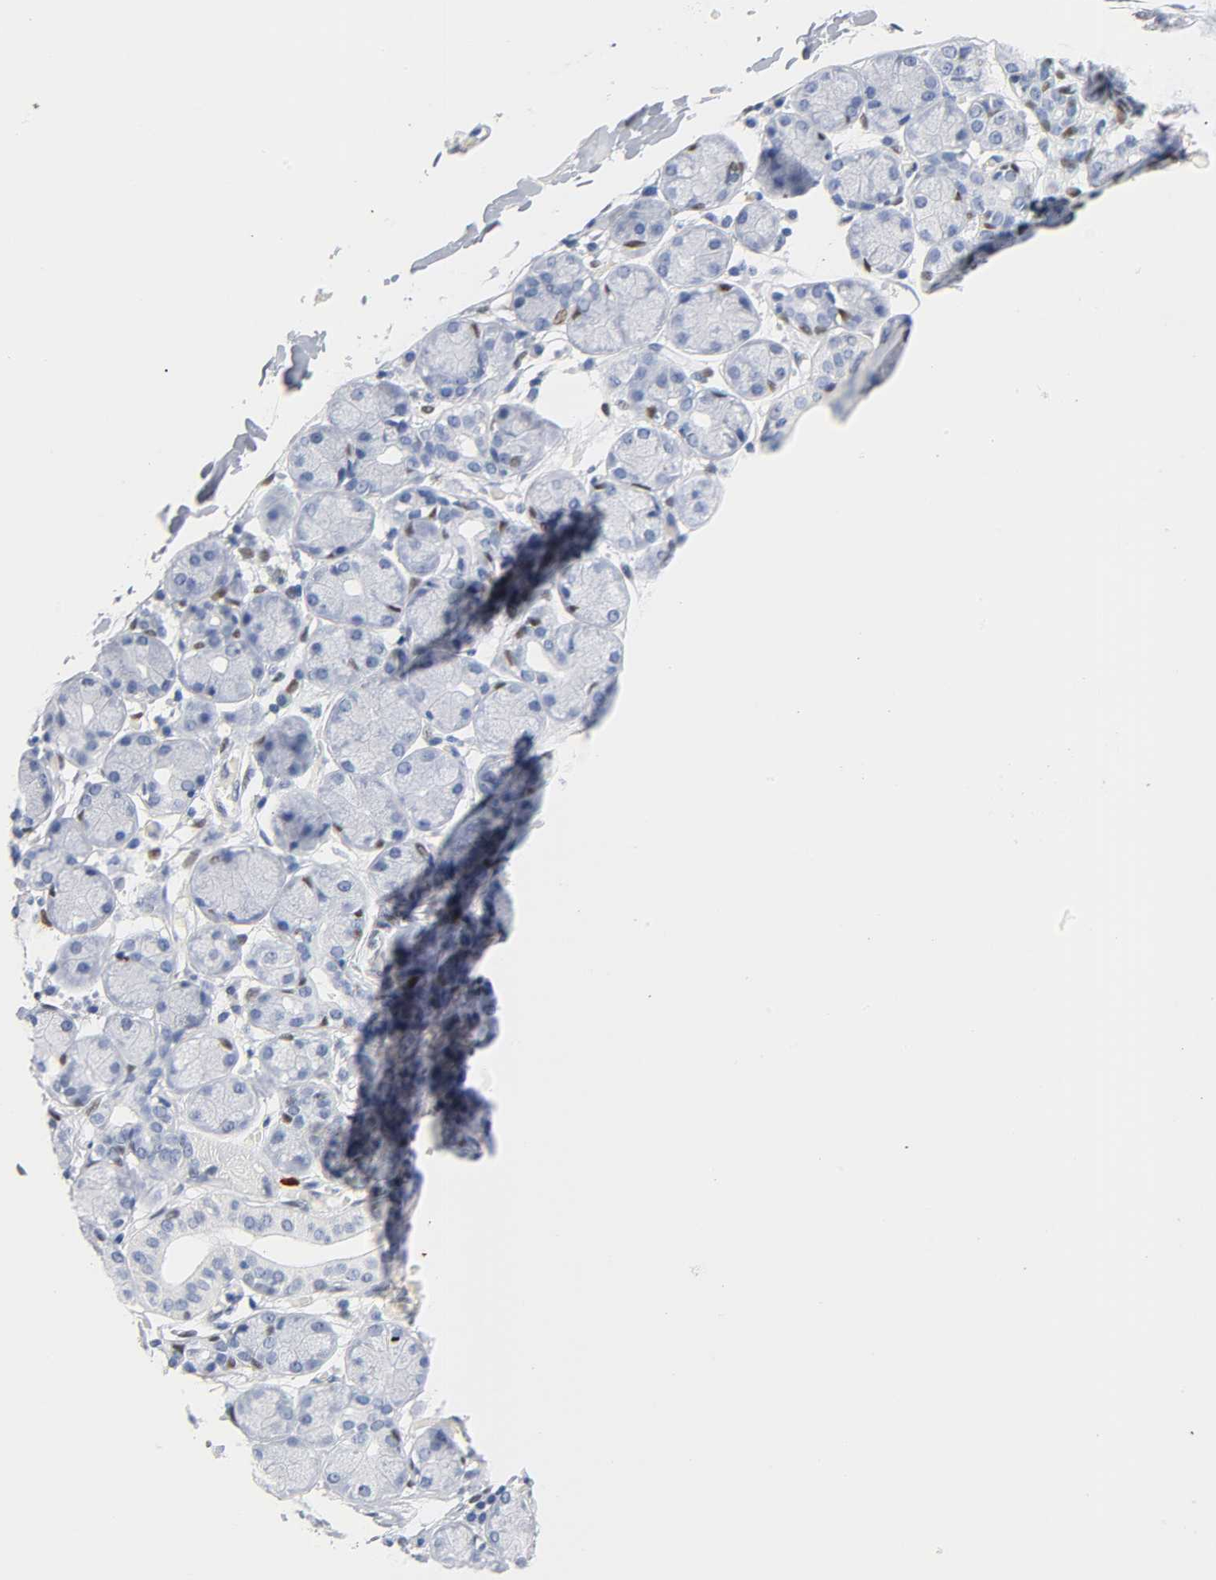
{"staining": {"intensity": "negative", "quantity": "none", "location": "none"}, "tissue": "salivary gland", "cell_type": "Glandular cells", "image_type": "normal", "snomed": [{"axis": "morphology", "description": "Normal tissue, NOS"}, {"axis": "topography", "description": "Salivary gland"}], "caption": "The histopathology image reveals no staining of glandular cells in benign salivary gland.", "gene": "NAB2", "patient": {"sex": "female", "age": 24}}